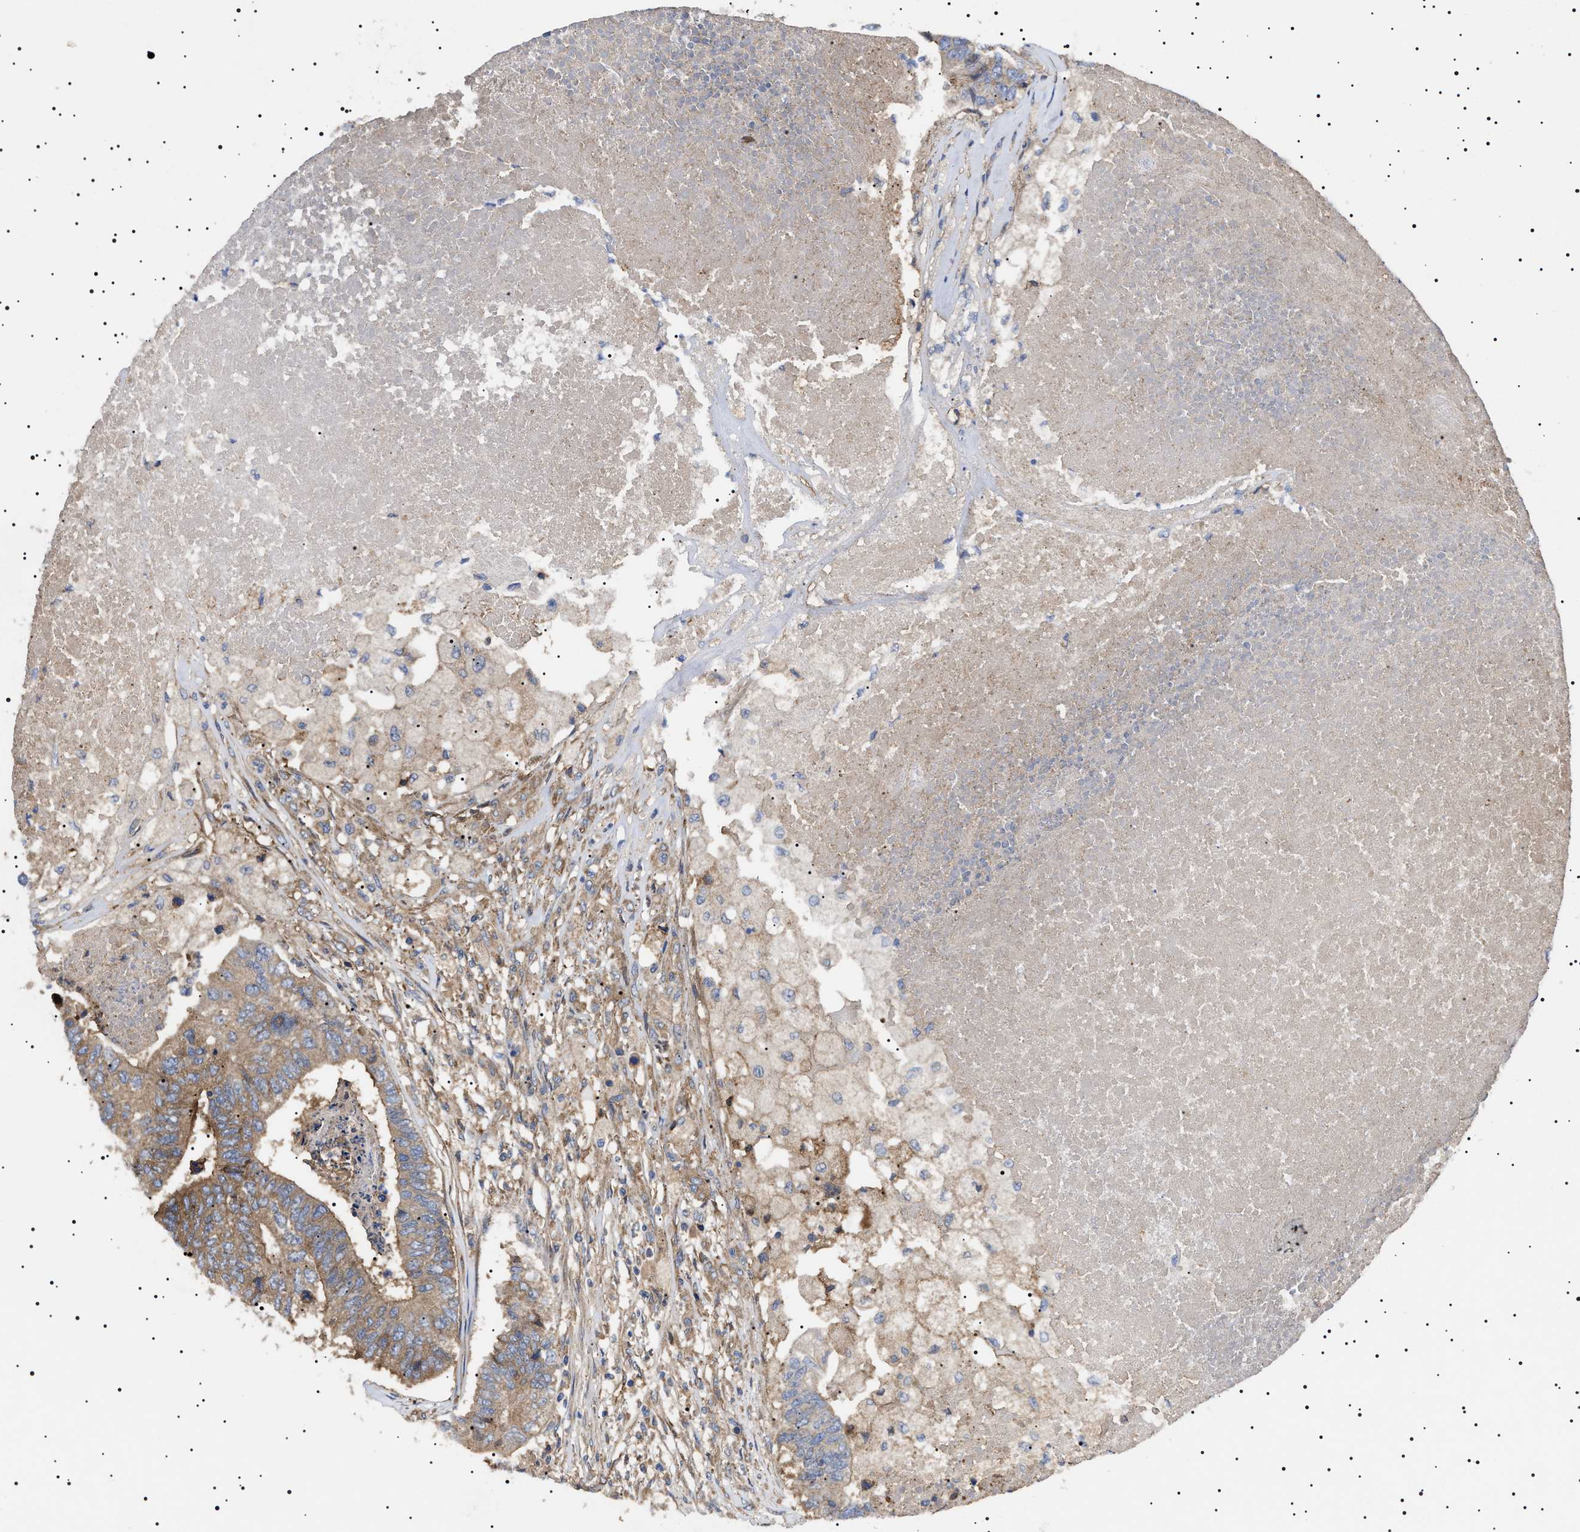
{"staining": {"intensity": "moderate", "quantity": ">75%", "location": "cytoplasmic/membranous"}, "tissue": "colorectal cancer", "cell_type": "Tumor cells", "image_type": "cancer", "snomed": [{"axis": "morphology", "description": "Adenocarcinoma, NOS"}, {"axis": "topography", "description": "Colon"}], "caption": "About >75% of tumor cells in colorectal adenocarcinoma display moderate cytoplasmic/membranous protein staining as visualized by brown immunohistochemical staining.", "gene": "TPP2", "patient": {"sex": "female", "age": 67}}